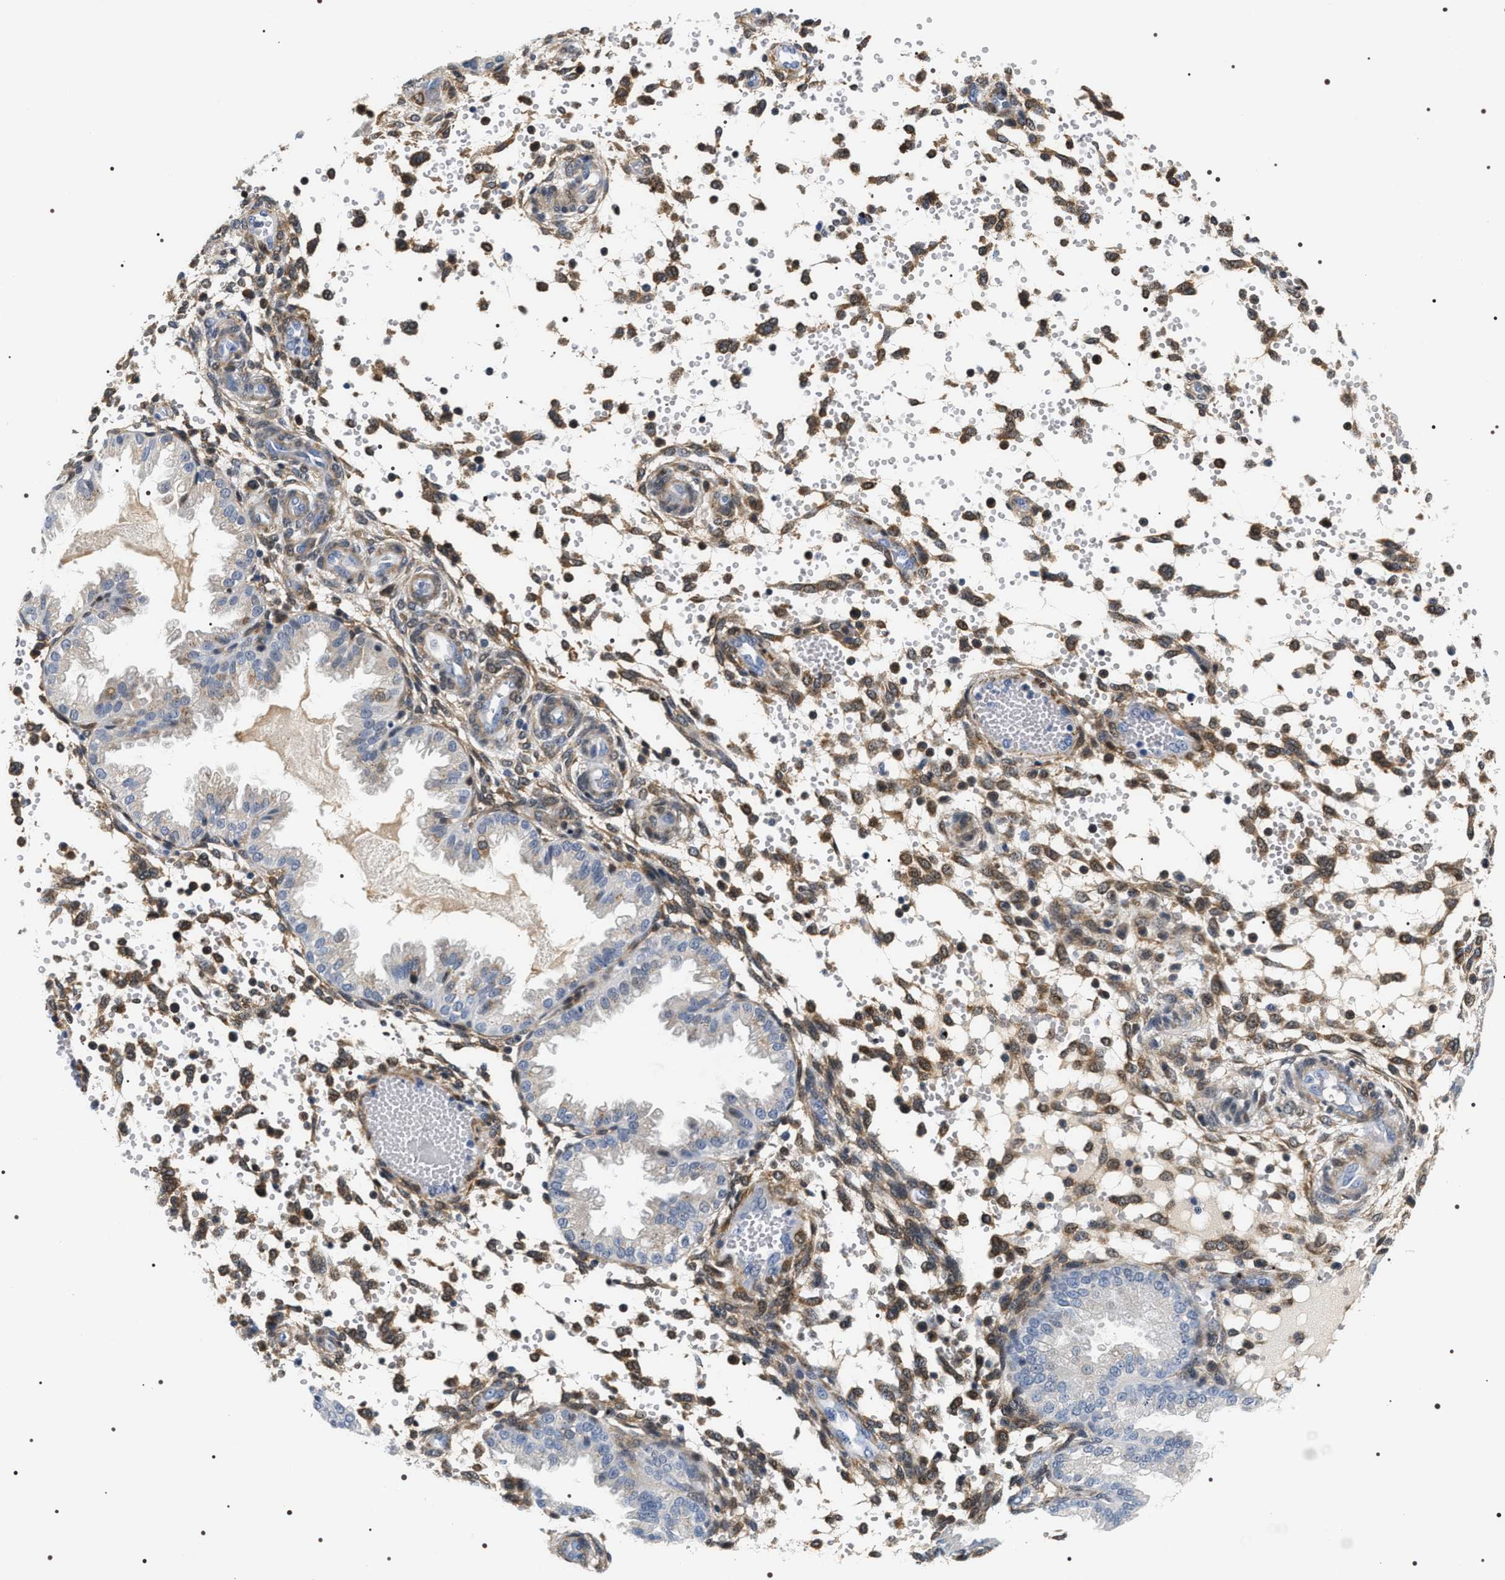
{"staining": {"intensity": "moderate", "quantity": "25%-75%", "location": "cytoplasmic/membranous"}, "tissue": "endometrium", "cell_type": "Cells in endometrial stroma", "image_type": "normal", "snomed": [{"axis": "morphology", "description": "Normal tissue, NOS"}, {"axis": "topography", "description": "Endometrium"}], "caption": "Protein expression analysis of normal human endometrium reveals moderate cytoplasmic/membranous staining in approximately 25%-75% of cells in endometrial stroma. Using DAB (3,3'-diaminobenzidine) (brown) and hematoxylin (blue) stains, captured at high magnification using brightfield microscopy.", "gene": "BAG2", "patient": {"sex": "female", "age": 33}}